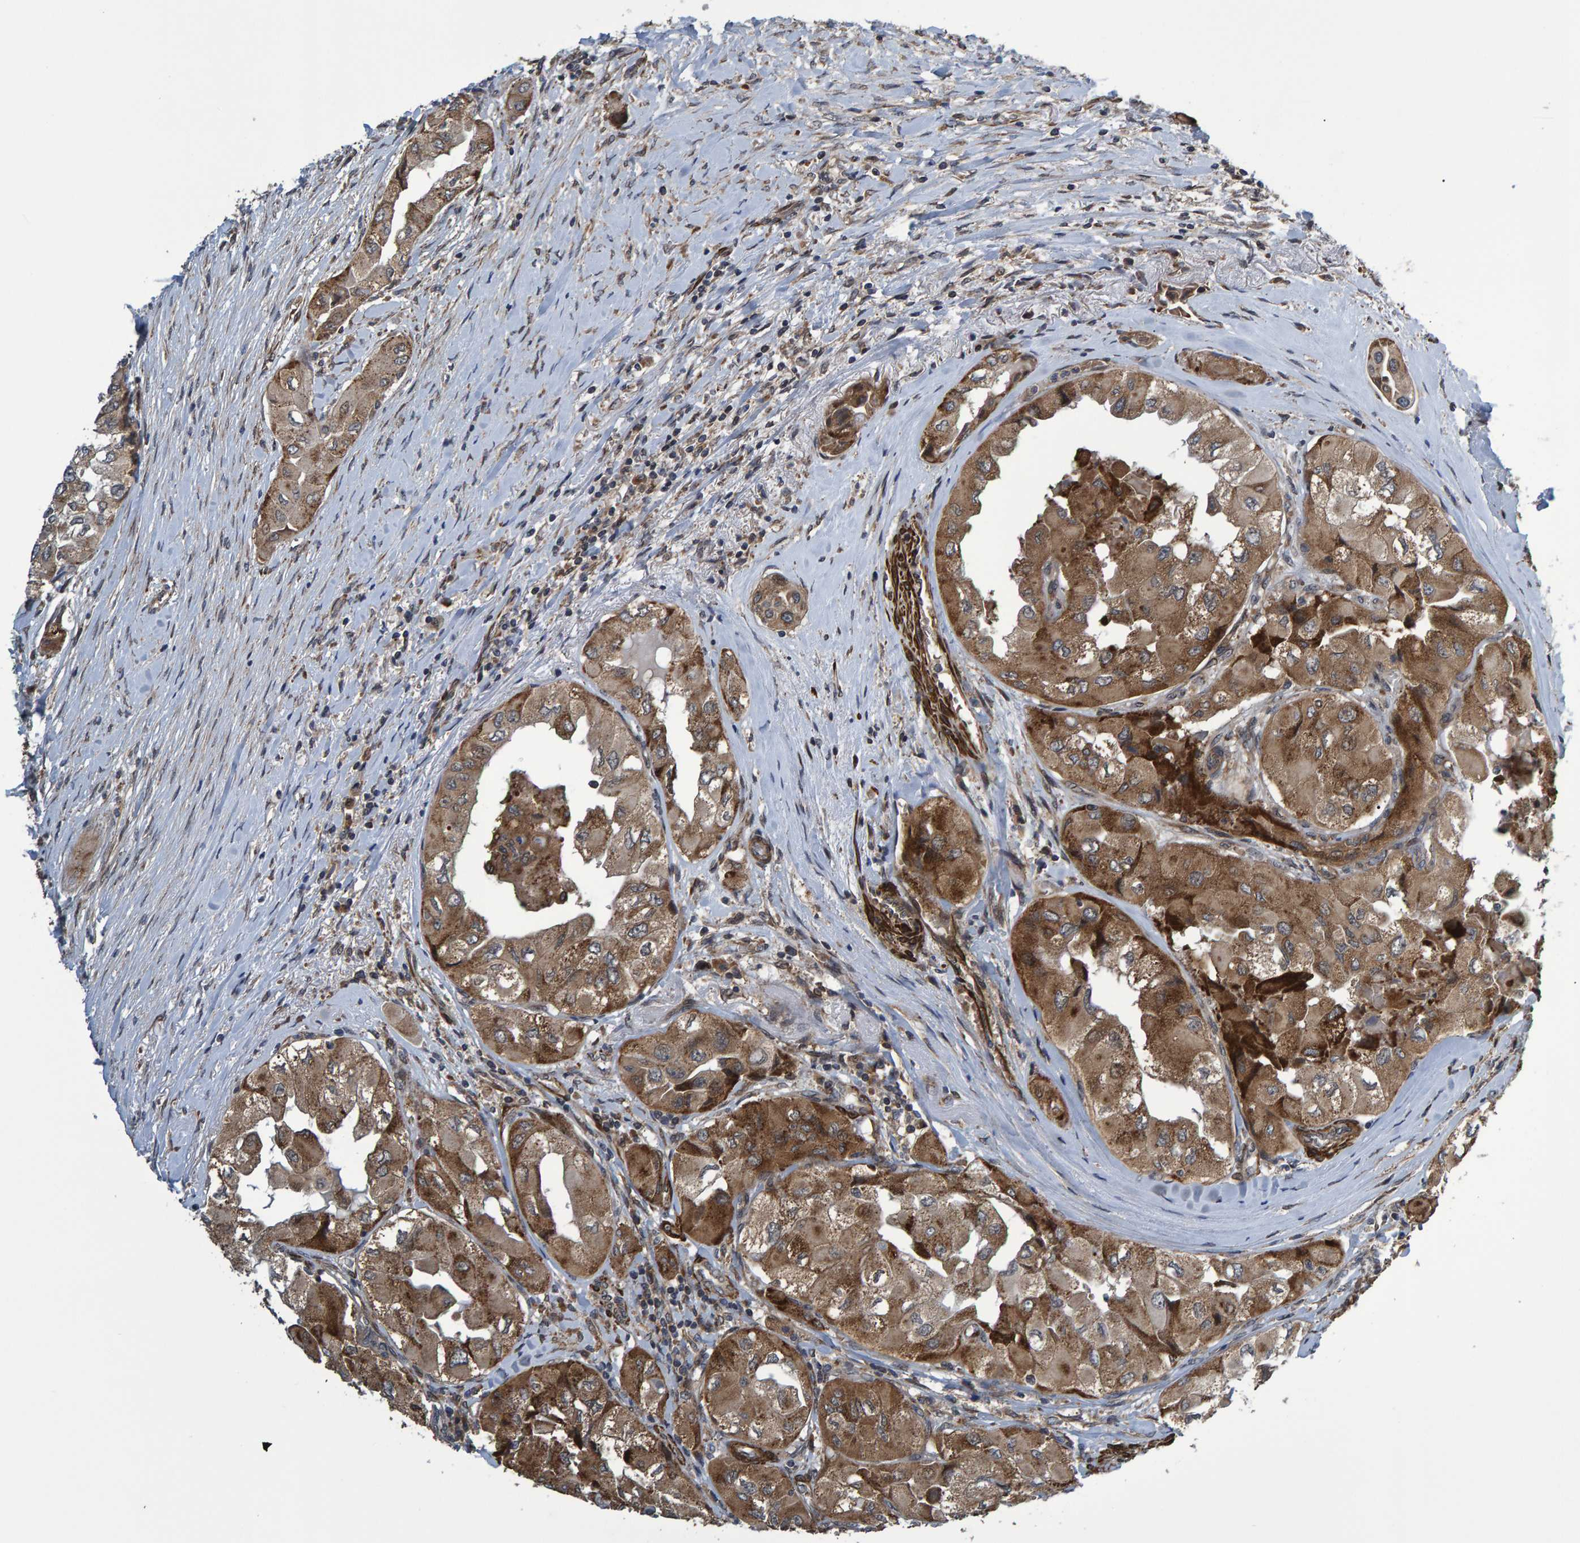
{"staining": {"intensity": "strong", "quantity": ">75%", "location": "cytoplasmic/membranous"}, "tissue": "thyroid cancer", "cell_type": "Tumor cells", "image_type": "cancer", "snomed": [{"axis": "morphology", "description": "Papillary adenocarcinoma, NOS"}, {"axis": "topography", "description": "Thyroid gland"}], "caption": "Immunohistochemistry (IHC) staining of thyroid cancer, which demonstrates high levels of strong cytoplasmic/membranous positivity in approximately >75% of tumor cells indicating strong cytoplasmic/membranous protein staining. The staining was performed using DAB (3,3'-diaminobenzidine) (brown) for protein detection and nuclei were counterstained in hematoxylin (blue).", "gene": "ATP6V1H", "patient": {"sex": "female", "age": 59}}